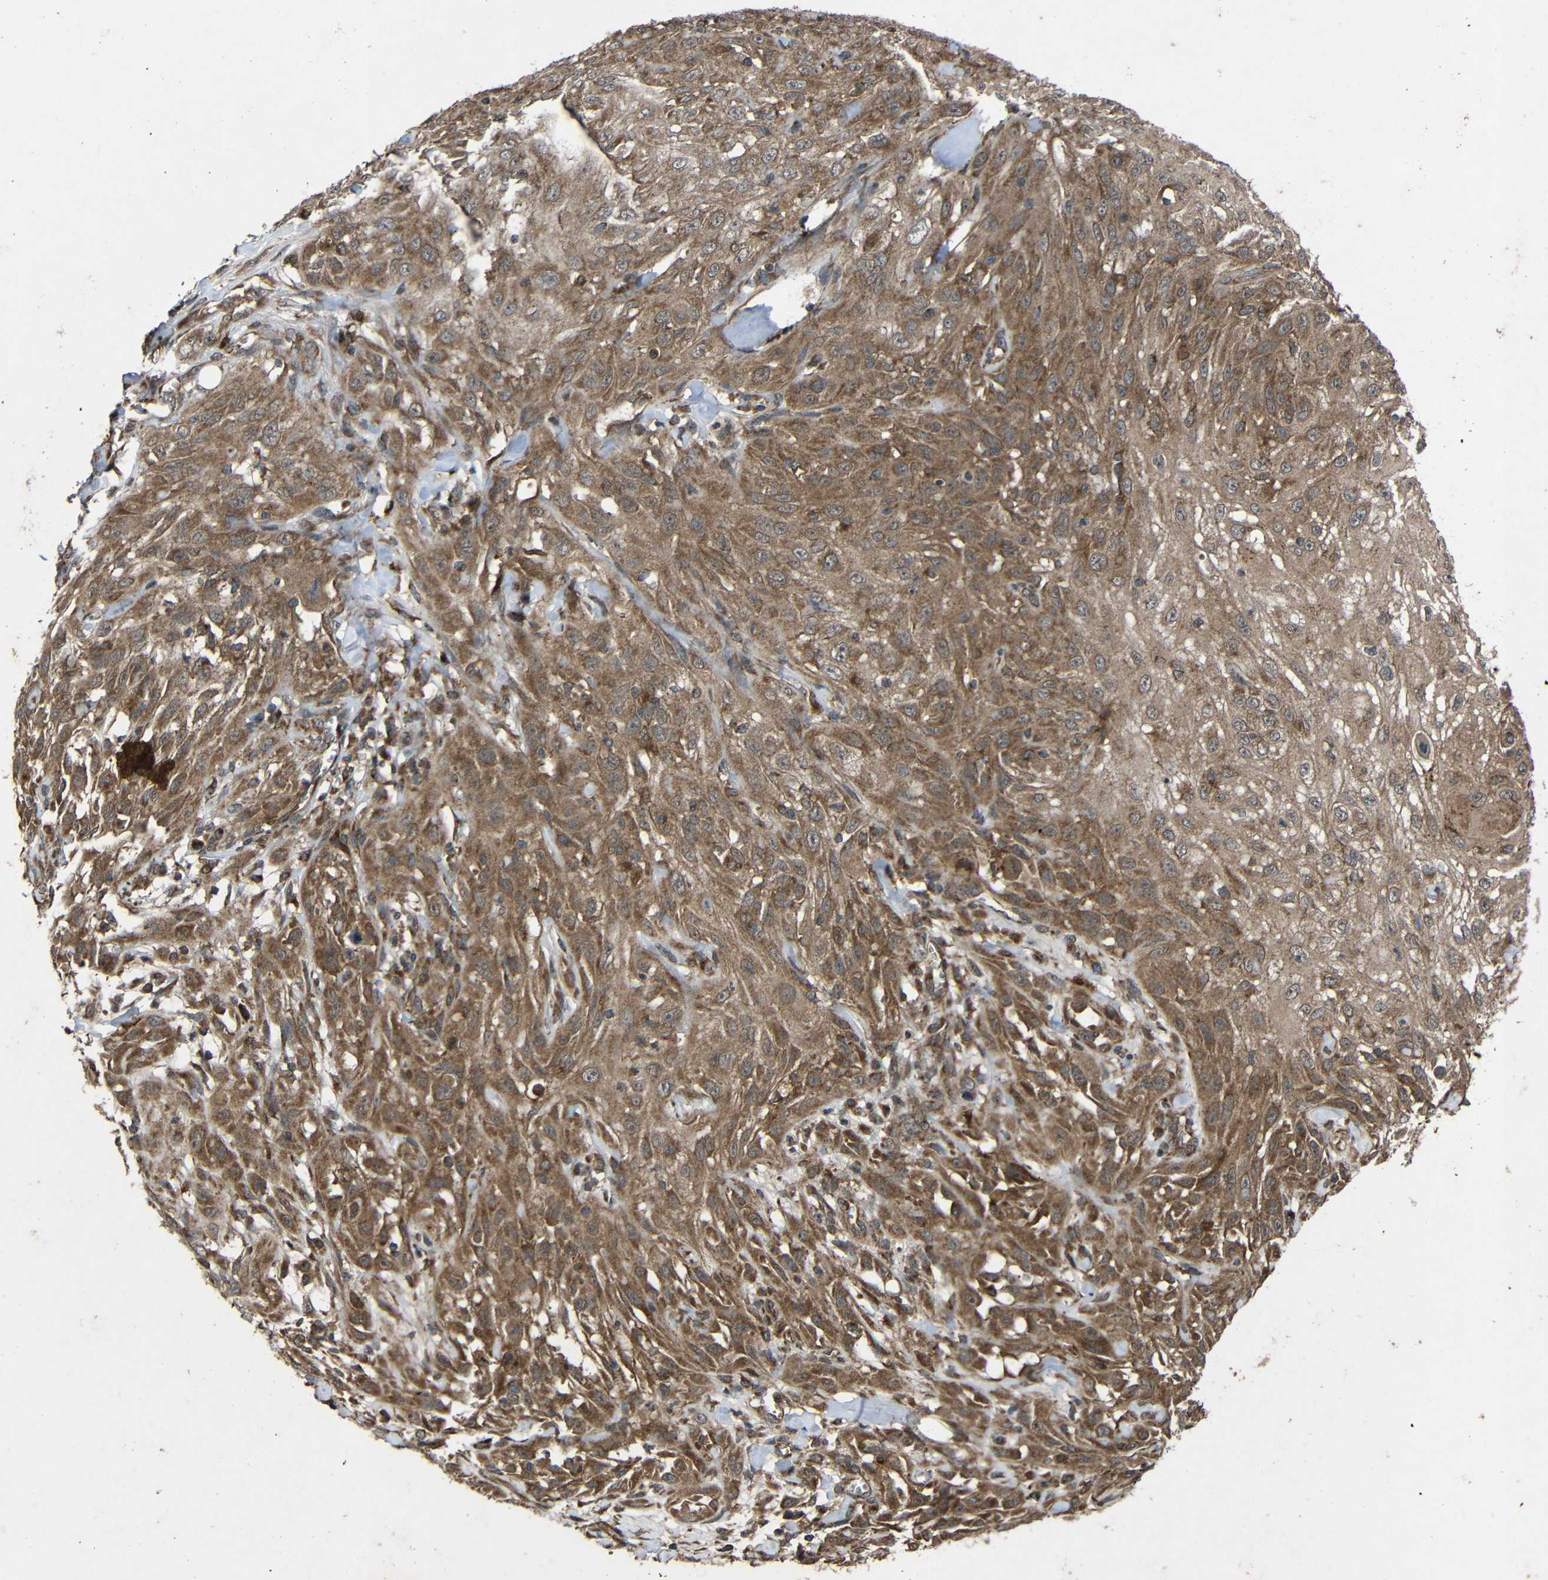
{"staining": {"intensity": "moderate", "quantity": ">75%", "location": "cytoplasmic/membranous"}, "tissue": "skin cancer", "cell_type": "Tumor cells", "image_type": "cancer", "snomed": [{"axis": "morphology", "description": "Squamous cell carcinoma, NOS"}, {"axis": "topography", "description": "Skin"}], "caption": "Protein expression analysis of human skin cancer reveals moderate cytoplasmic/membranous positivity in approximately >75% of tumor cells.", "gene": "C1GALT1", "patient": {"sex": "male", "age": 75}}